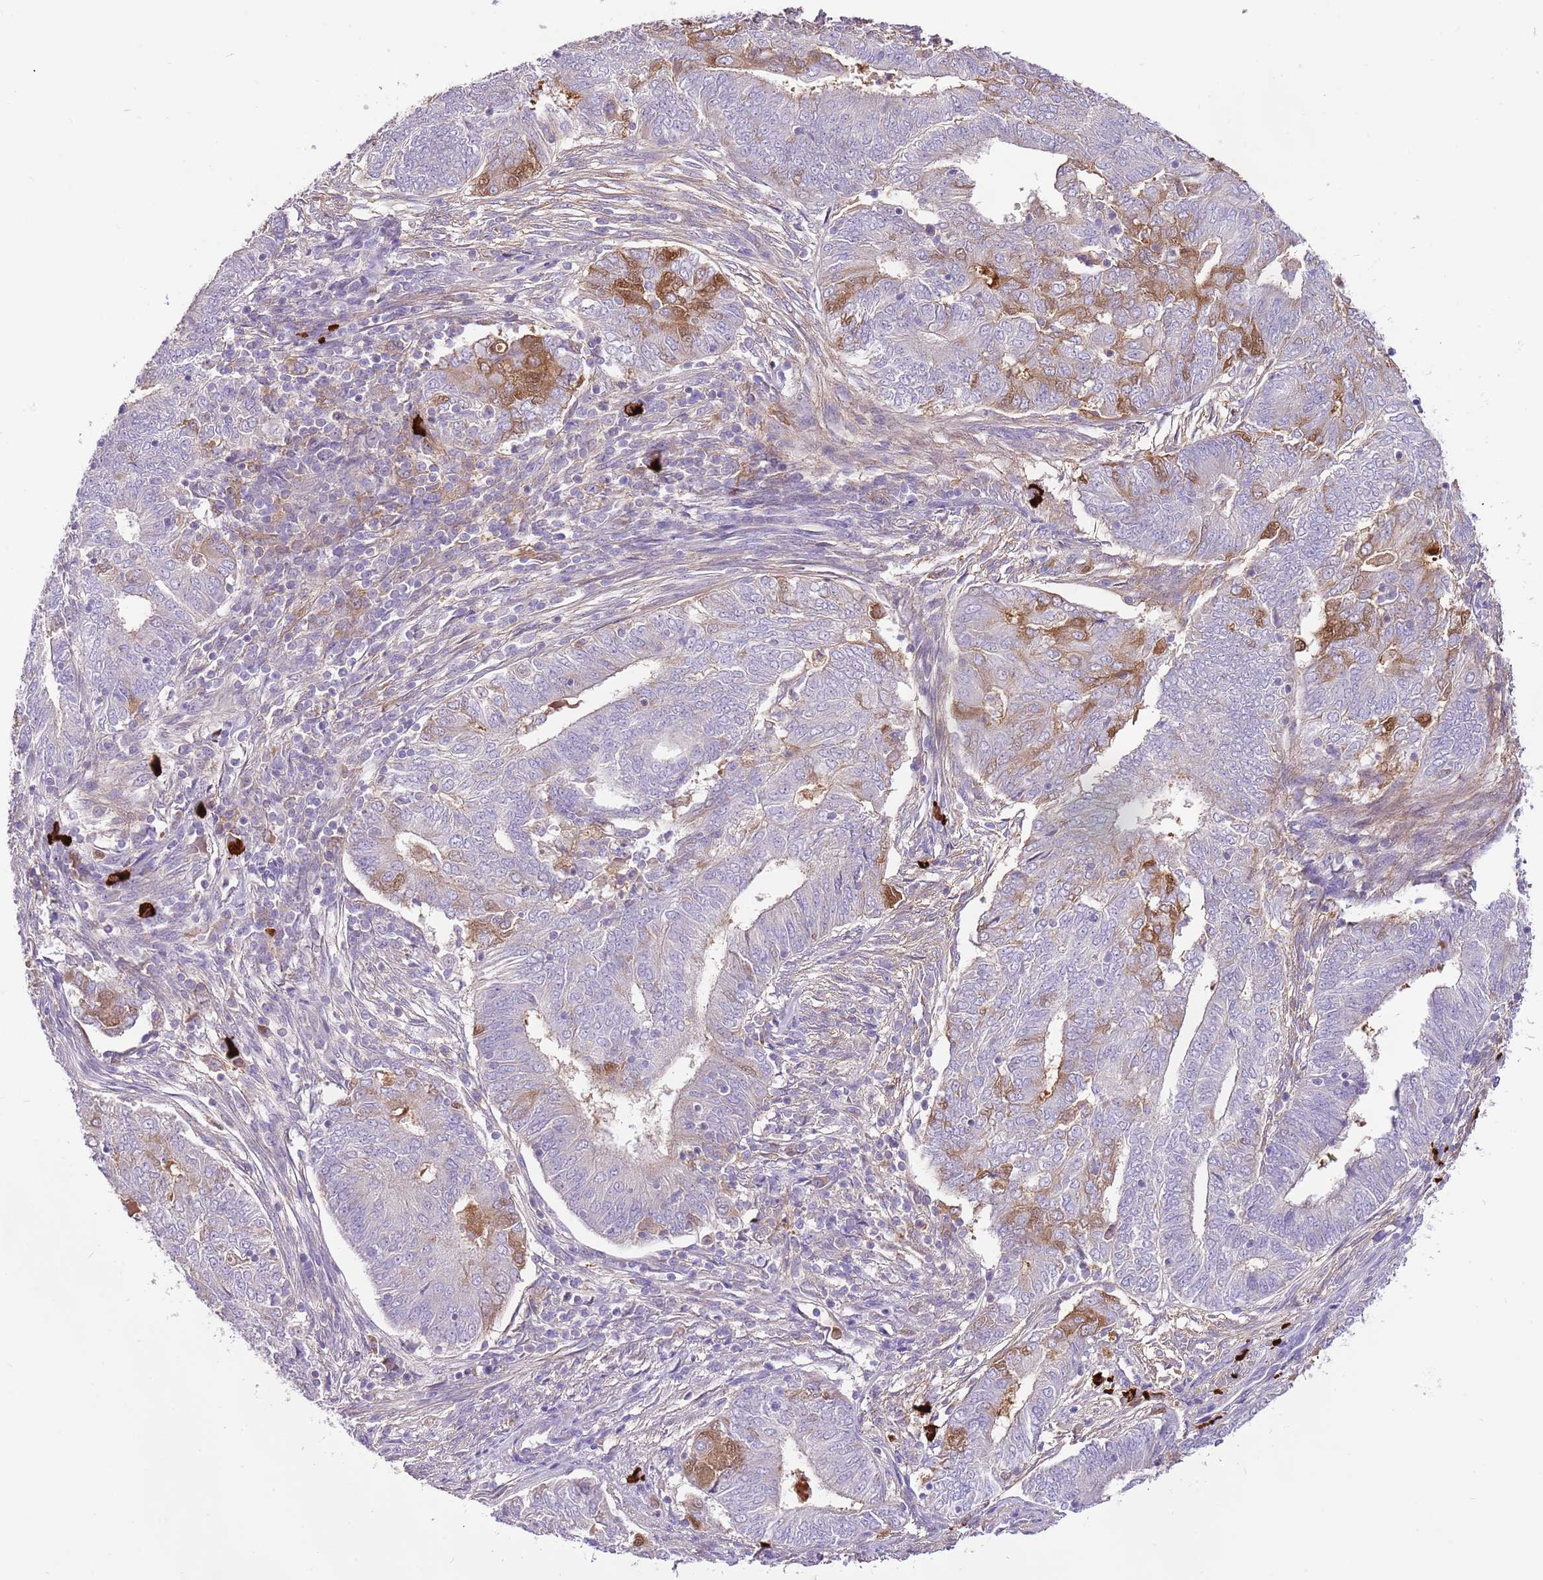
{"staining": {"intensity": "moderate", "quantity": "<25%", "location": "cytoplasmic/membranous"}, "tissue": "endometrial cancer", "cell_type": "Tumor cells", "image_type": "cancer", "snomed": [{"axis": "morphology", "description": "Adenocarcinoma, NOS"}, {"axis": "topography", "description": "Endometrium"}], "caption": "Protein staining of endometrial adenocarcinoma tissue exhibits moderate cytoplasmic/membranous positivity in about <25% of tumor cells.", "gene": "RFK", "patient": {"sex": "female", "age": 62}}